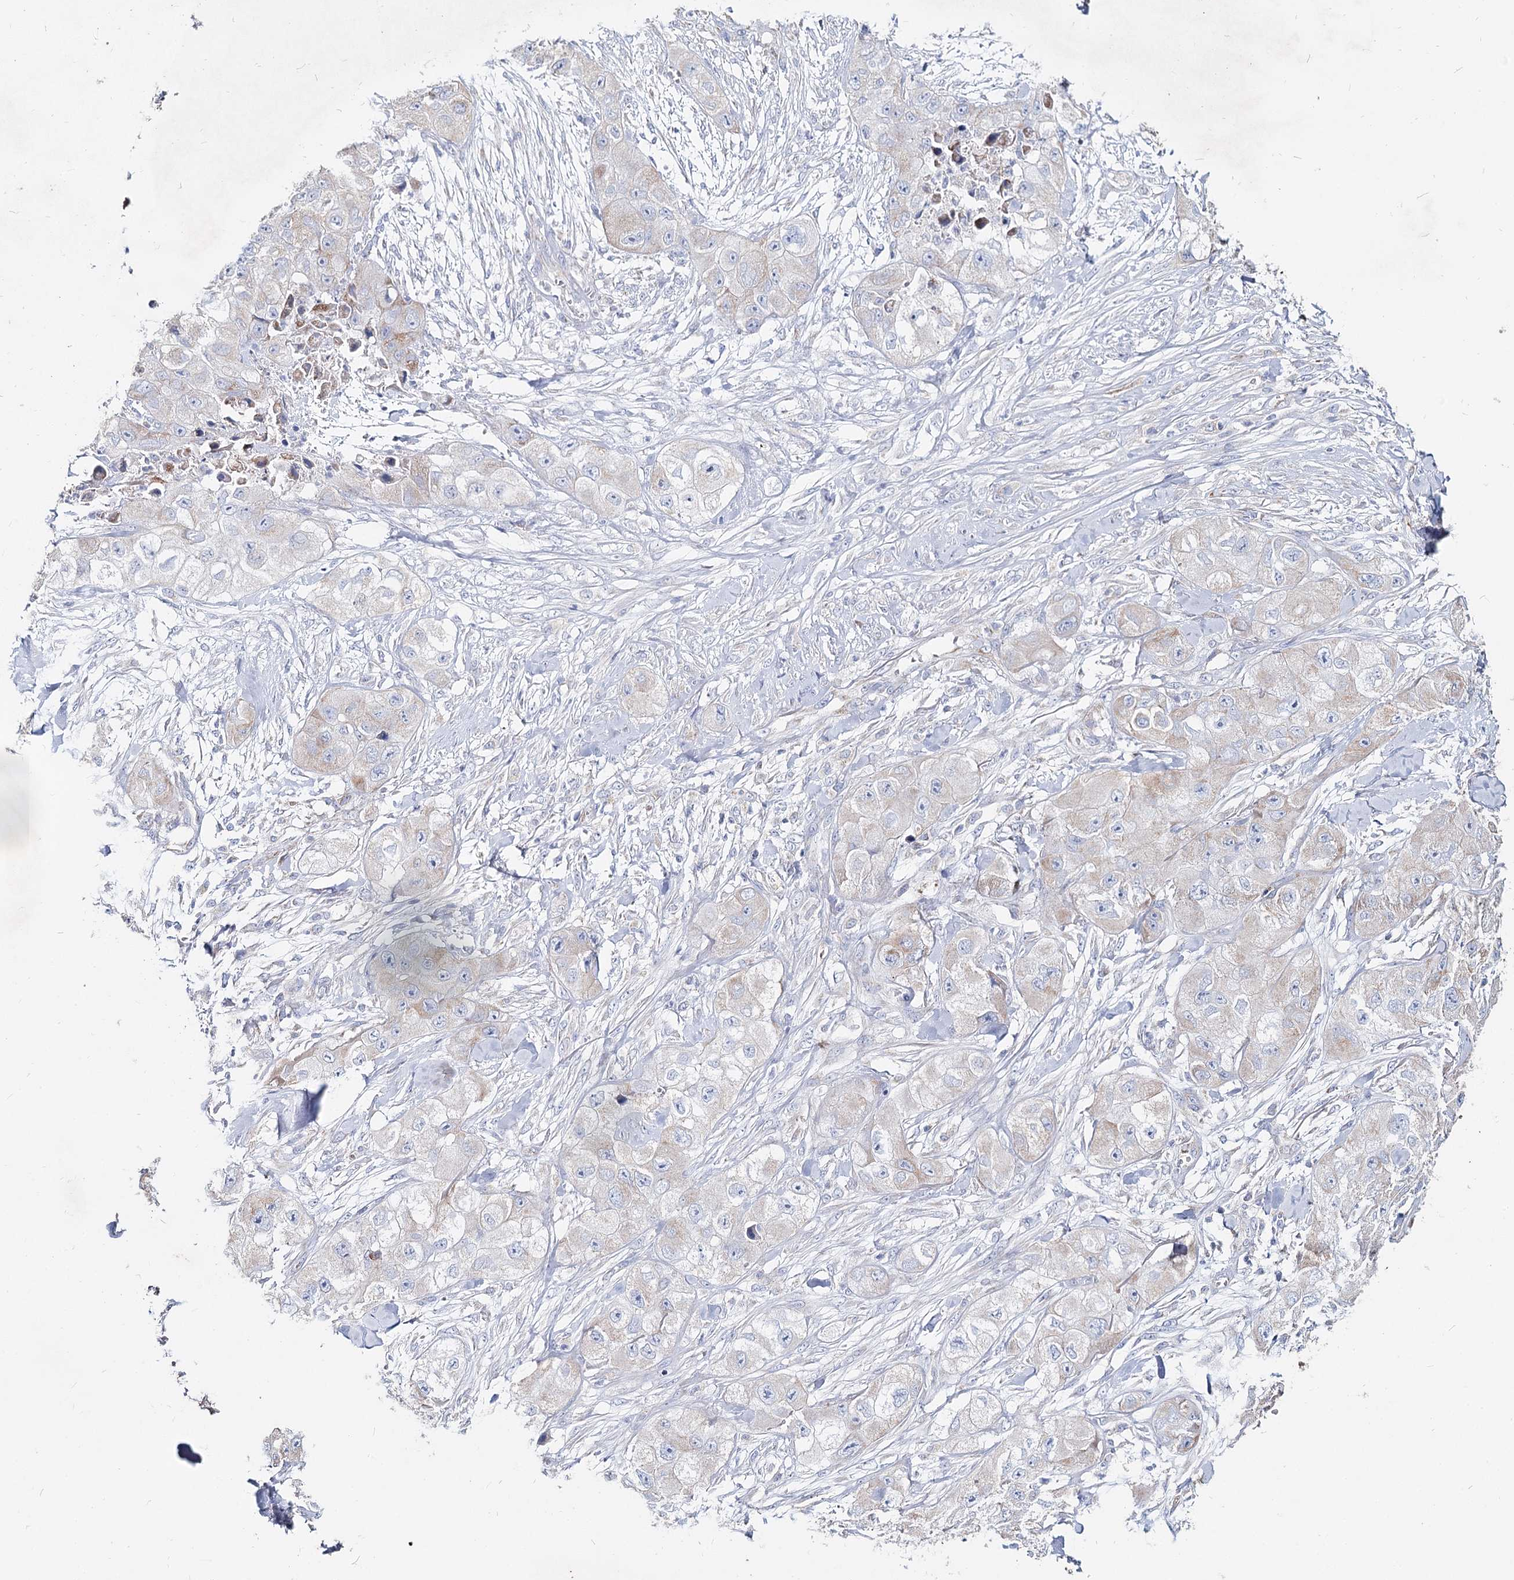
{"staining": {"intensity": "weak", "quantity": "<25%", "location": "cytoplasmic/membranous"}, "tissue": "skin cancer", "cell_type": "Tumor cells", "image_type": "cancer", "snomed": [{"axis": "morphology", "description": "Squamous cell carcinoma, NOS"}, {"axis": "topography", "description": "Skin"}, {"axis": "topography", "description": "Subcutis"}], "caption": "An immunohistochemistry (IHC) image of squamous cell carcinoma (skin) is shown. There is no staining in tumor cells of squamous cell carcinoma (skin).", "gene": "MCCC2", "patient": {"sex": "male", "age": 73}}